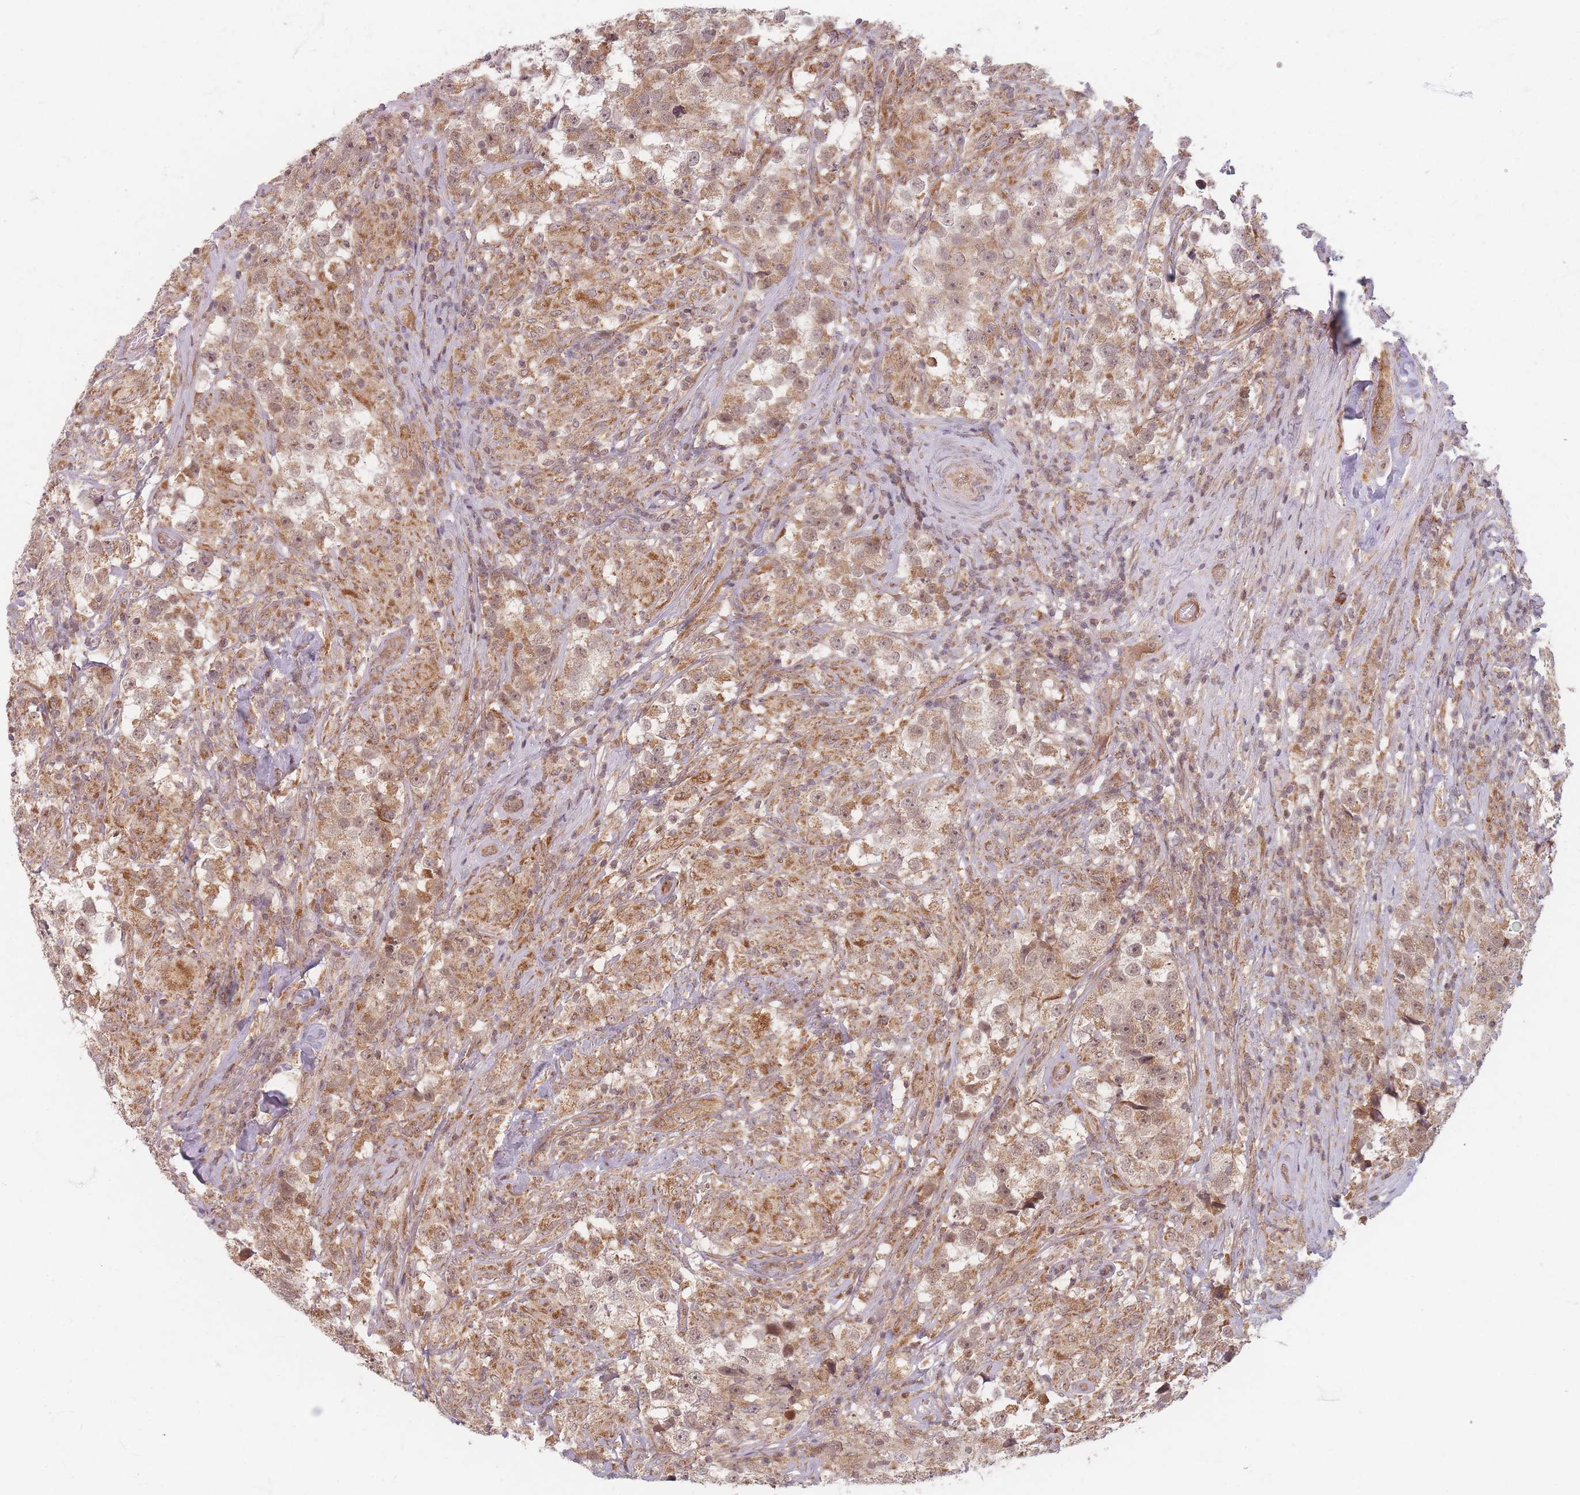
{"staining": {"intensity": "weak", "quantity": ">75%", "location": "cytoplasmic/membranous"}, "tissue": "testis cancer", "cell_type": "Tumor cells", "image_type": "cancer", "snomed": [{"axis": "morphology", "description": "Seminoma, NOS"}, {"axis": "topography", "description": "Testis"}], "caption": "This histopathology image reveals seminoma (testis) stained with immunohistochemistry to label a protein in brown. The cytoplasmic/membranous of tumor cells show weak positivity for the protein. Nuclei are counter-stained blue.", "gene": "RADX", "patient": {"sex": "male", "age": 46}}